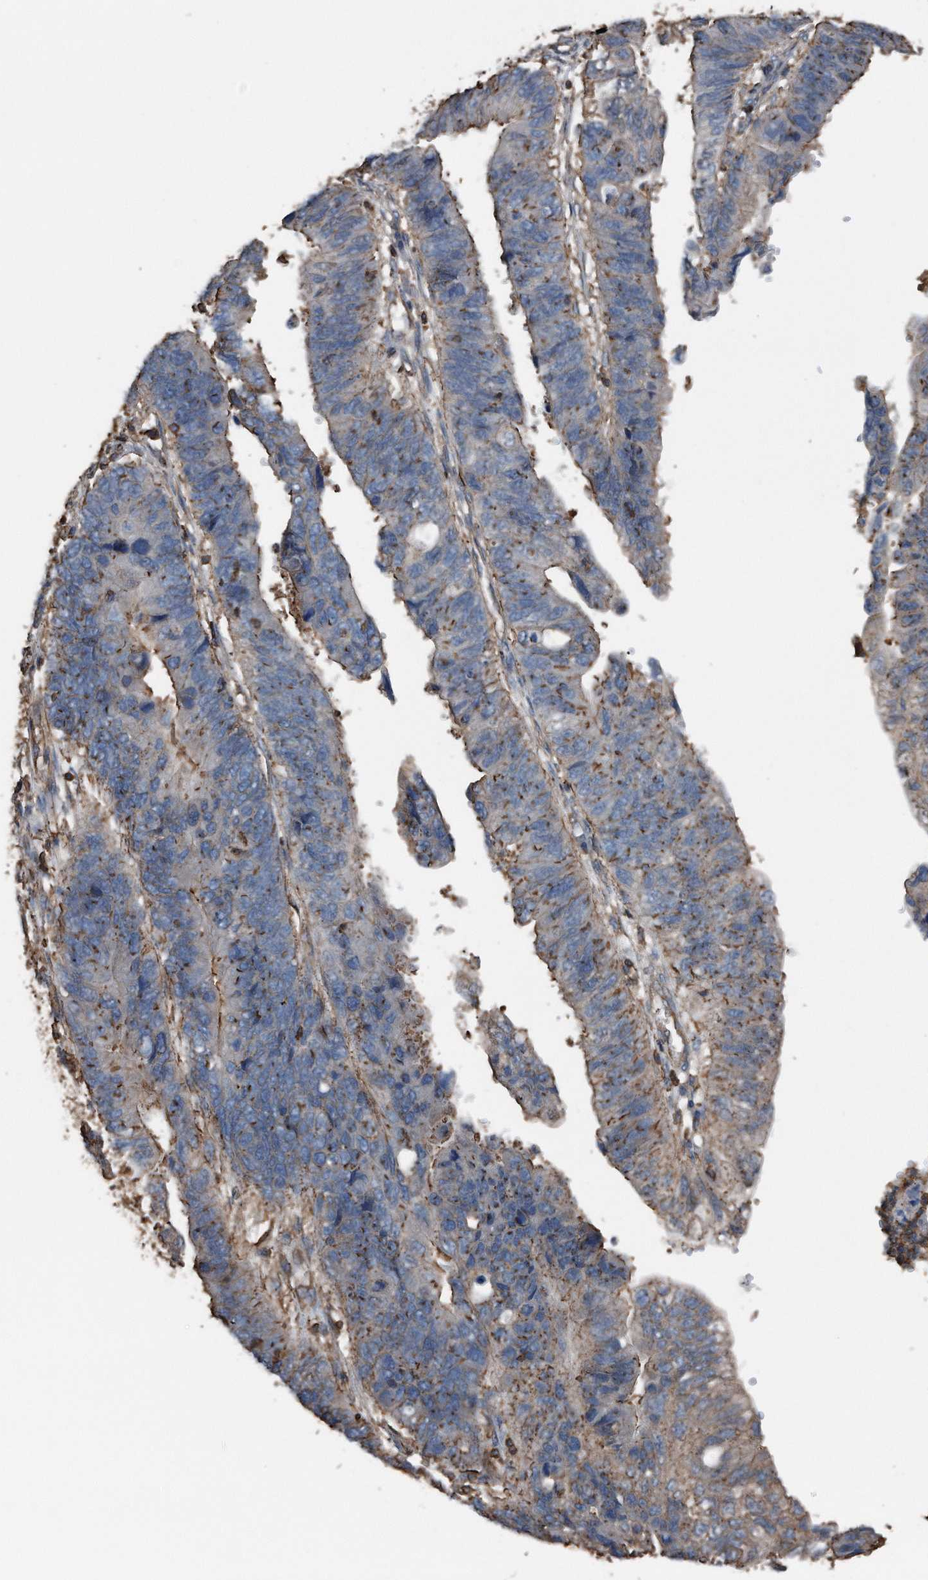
{"staining": {"intensity": "moderate", "quantity": "25%-75%", "location": "cytoplasmic/membranous"}, "tissue": "stomach cancer", "cell_type": "Tumor cells", "image_type": "cancer", "snomed": [{"axis": "morphology", "description": "Adenocarcinoma, NOS"}, {"axis": "topography", "description": "Stomach"}], "caption": "Moderate cytoplasmic/membranous expression is appreciated in approximately 25%-75% of tumor cells in adenocarcinoma (stomach). (DAB (3,3'-diaminobenzidine) = brown stain, brightfield microscopy at high magnification).", "gene": "RSPO3", "patient": {"sex": "male", "age": 59}}